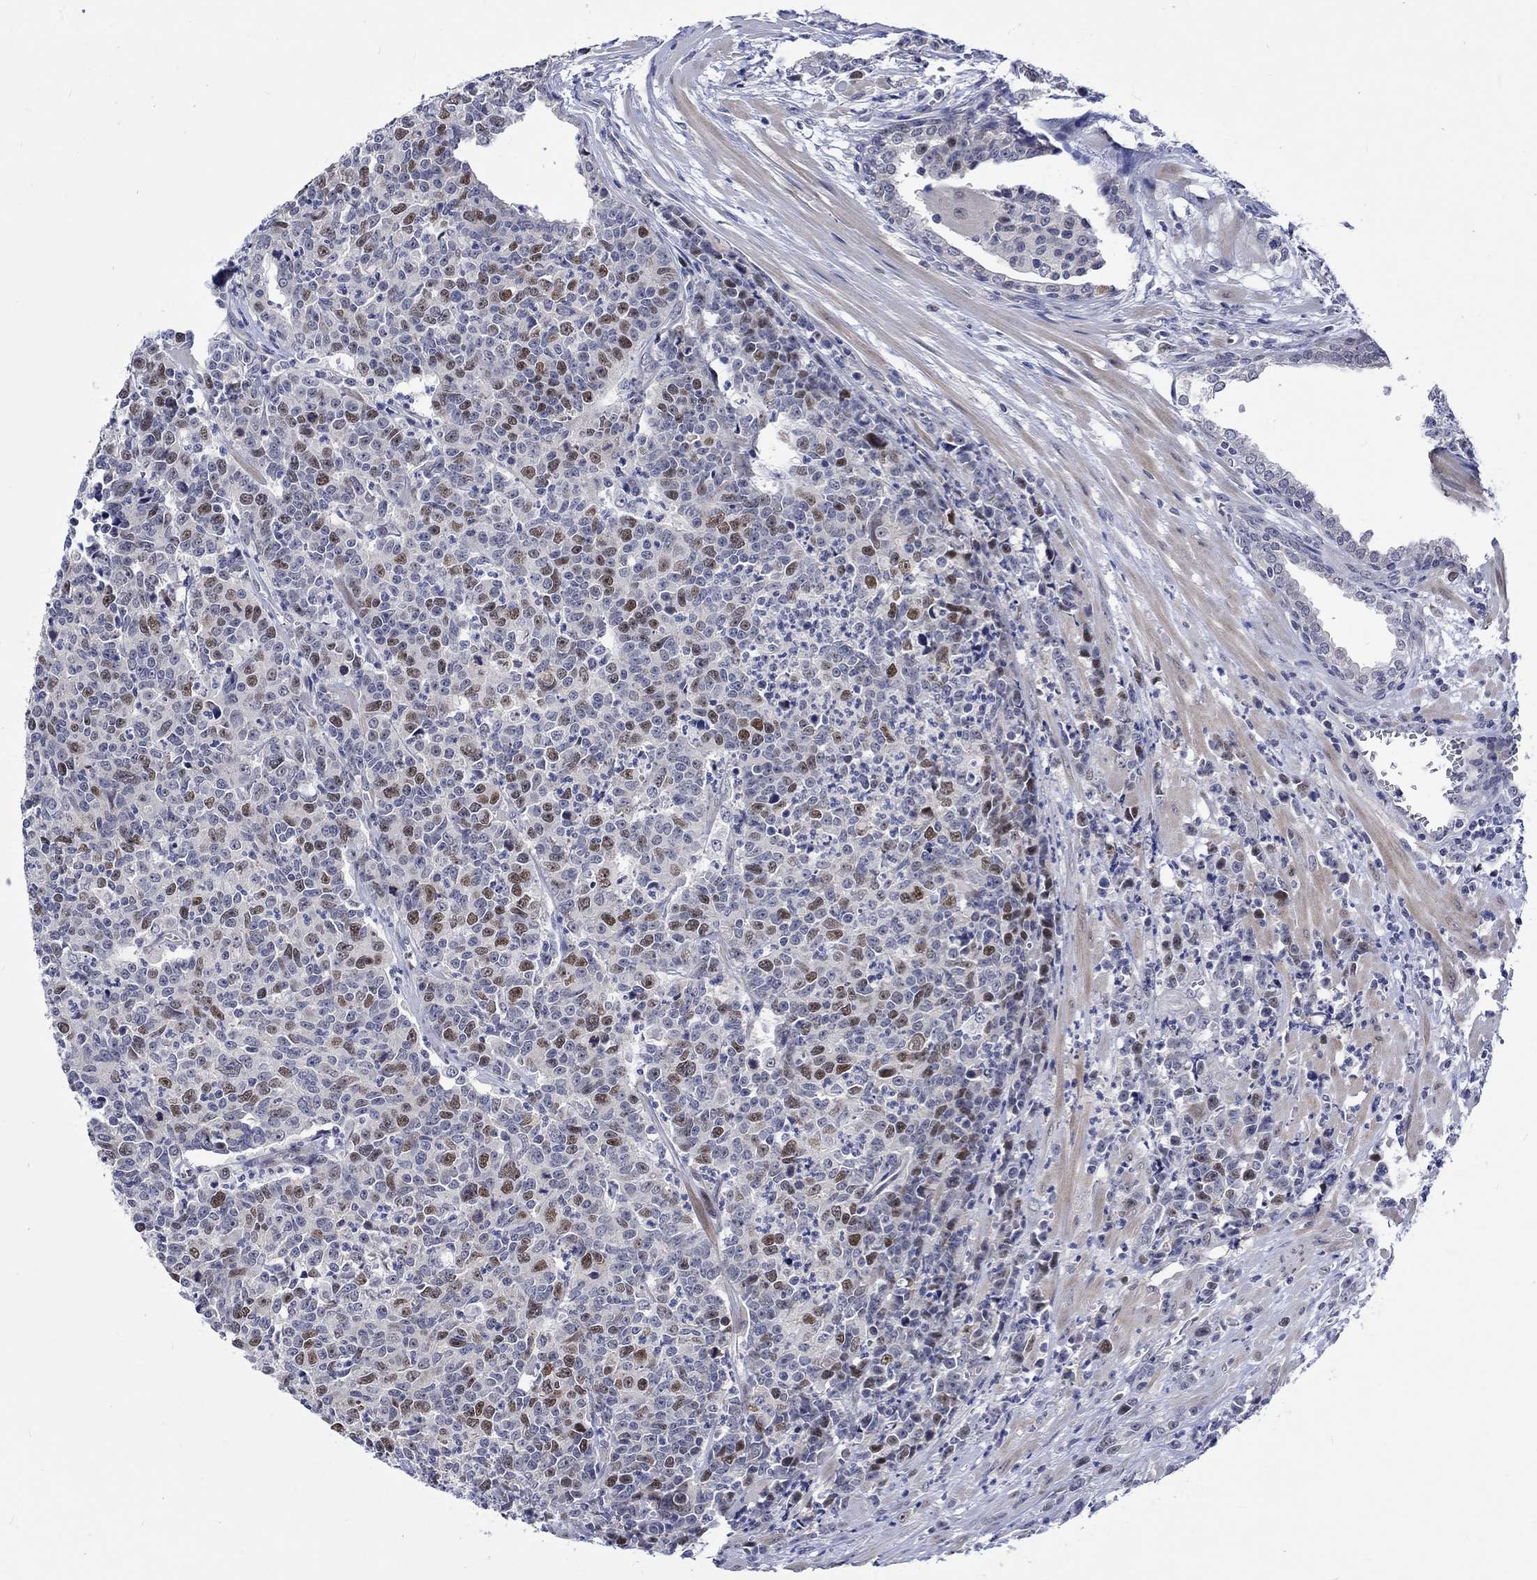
{"staining": {"intensity": "moderate", "quantity": "25%-75%", "location": "nuclear"}, "tissue": "prostate cancer", "cell_type": "Tumor cells", "image_type": "cancer", "snomed": [{"axis": "morphology", "description": "Adenocarcinoma, NOS"}, {"axis": "topography", "description": "Prostate"}], "caption": "Human prostate adenocarcinoma stained with a protein marker exhibits moderate staining in tumor cells.", "gene": "E2F8", "patient": {"sex": "male", "age": 67}}